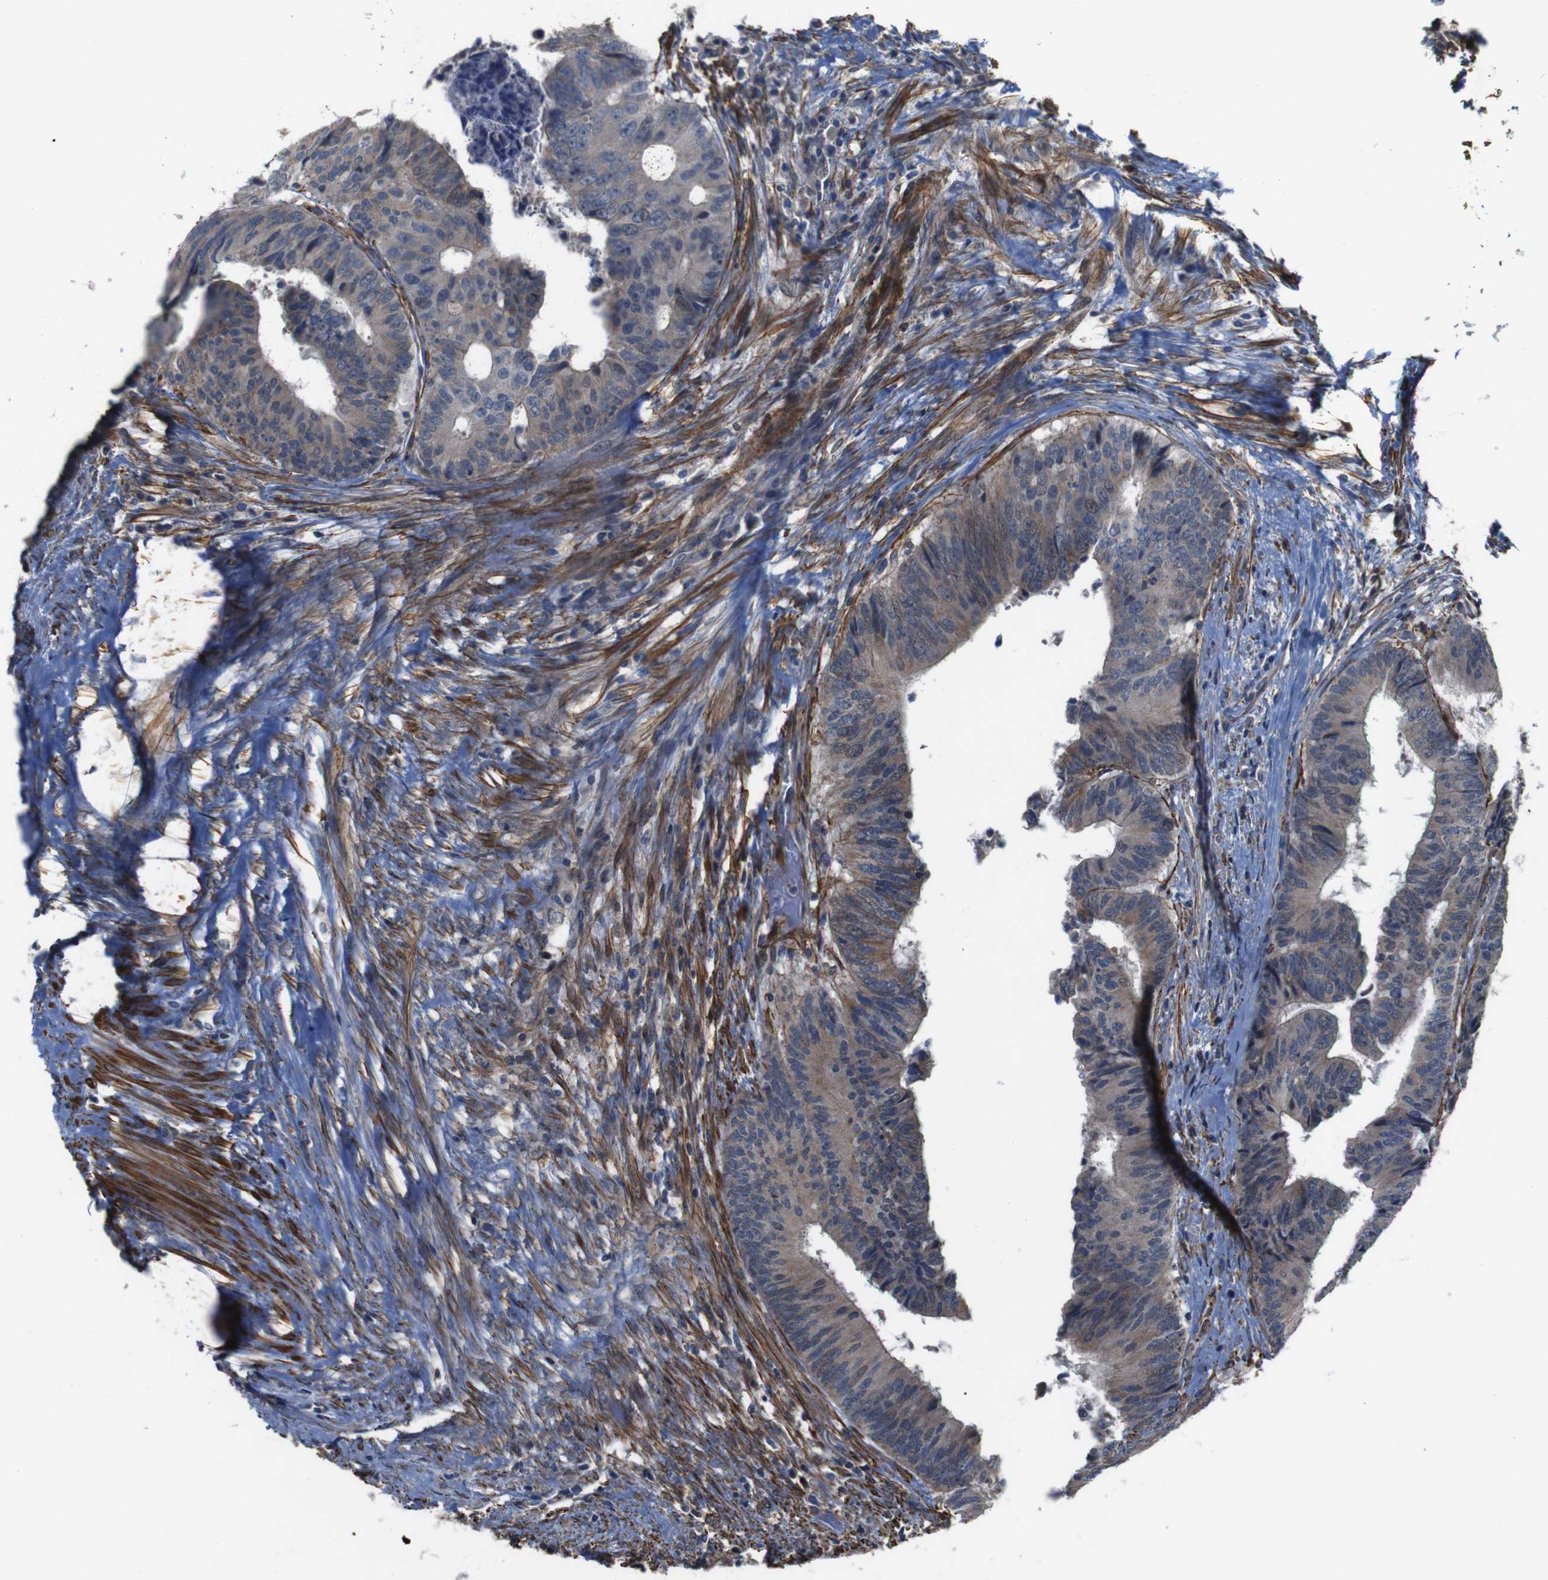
{"staining": {"intensity": "weak", "quantity": ">75%", "location": "cytoplasmic/membranous"}, "tissue": "colorectal cancer", "cell_type": "Tumor cells", "image_type": "cancer", "snomed": [{"axis": "morphology", "description": "Adenocarcinoma, NOS"}, {"axis": "topography", "description": "Rectum"}], "caption": "Immunohistochemical staining of human adenocarcinoma (colorectal) shows weak cytoplasmic/membranous protein positivity in about >75% of tumor cells. The protein of interest is stained brown, and the nuclei are stained in blue (DAB IHC with brightfield microscopy, high magnification).", "gene": "GGT7", "patient": {"sex": "male", "age": 72}}